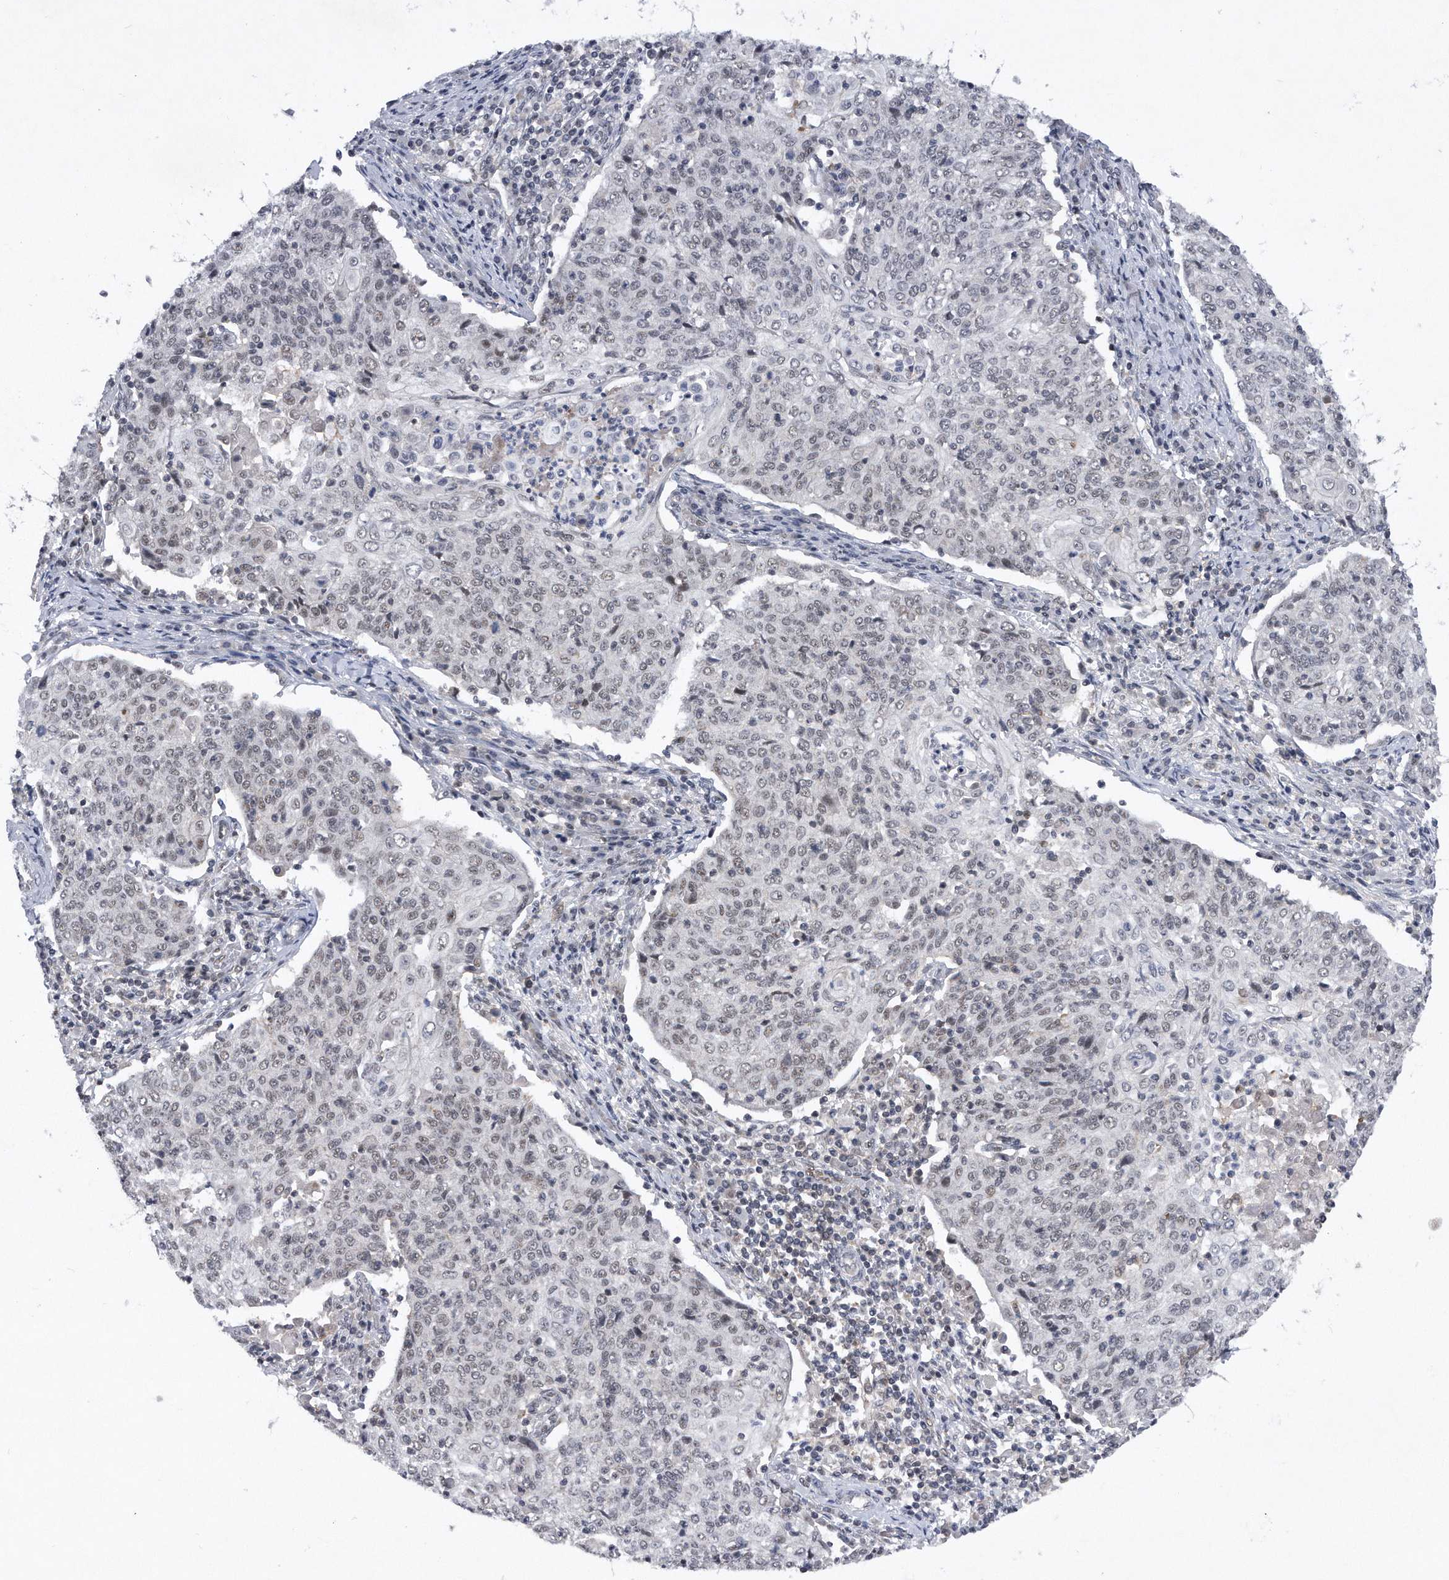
{"staining": {"intensity": "negative", "quantity": "none", "location": "none"}, "tissue": "cervical cancer", "cell_type": "Tumor cells", "image_type": "cancer", "snomed": [{"axis": "morphology", "description": "Squamous cell carcinoma, NOS"}, {"axis": "topography", "description": "Cervix"}], "caption": "Cervical cancer (squamous cell carcinoma) was stained to show a protein in brown. There is no significant expression in tumor cells. Nuclei are stained in blue.", "gene": "VIRMA", "patient": {"sex": "female", "age": 48}}